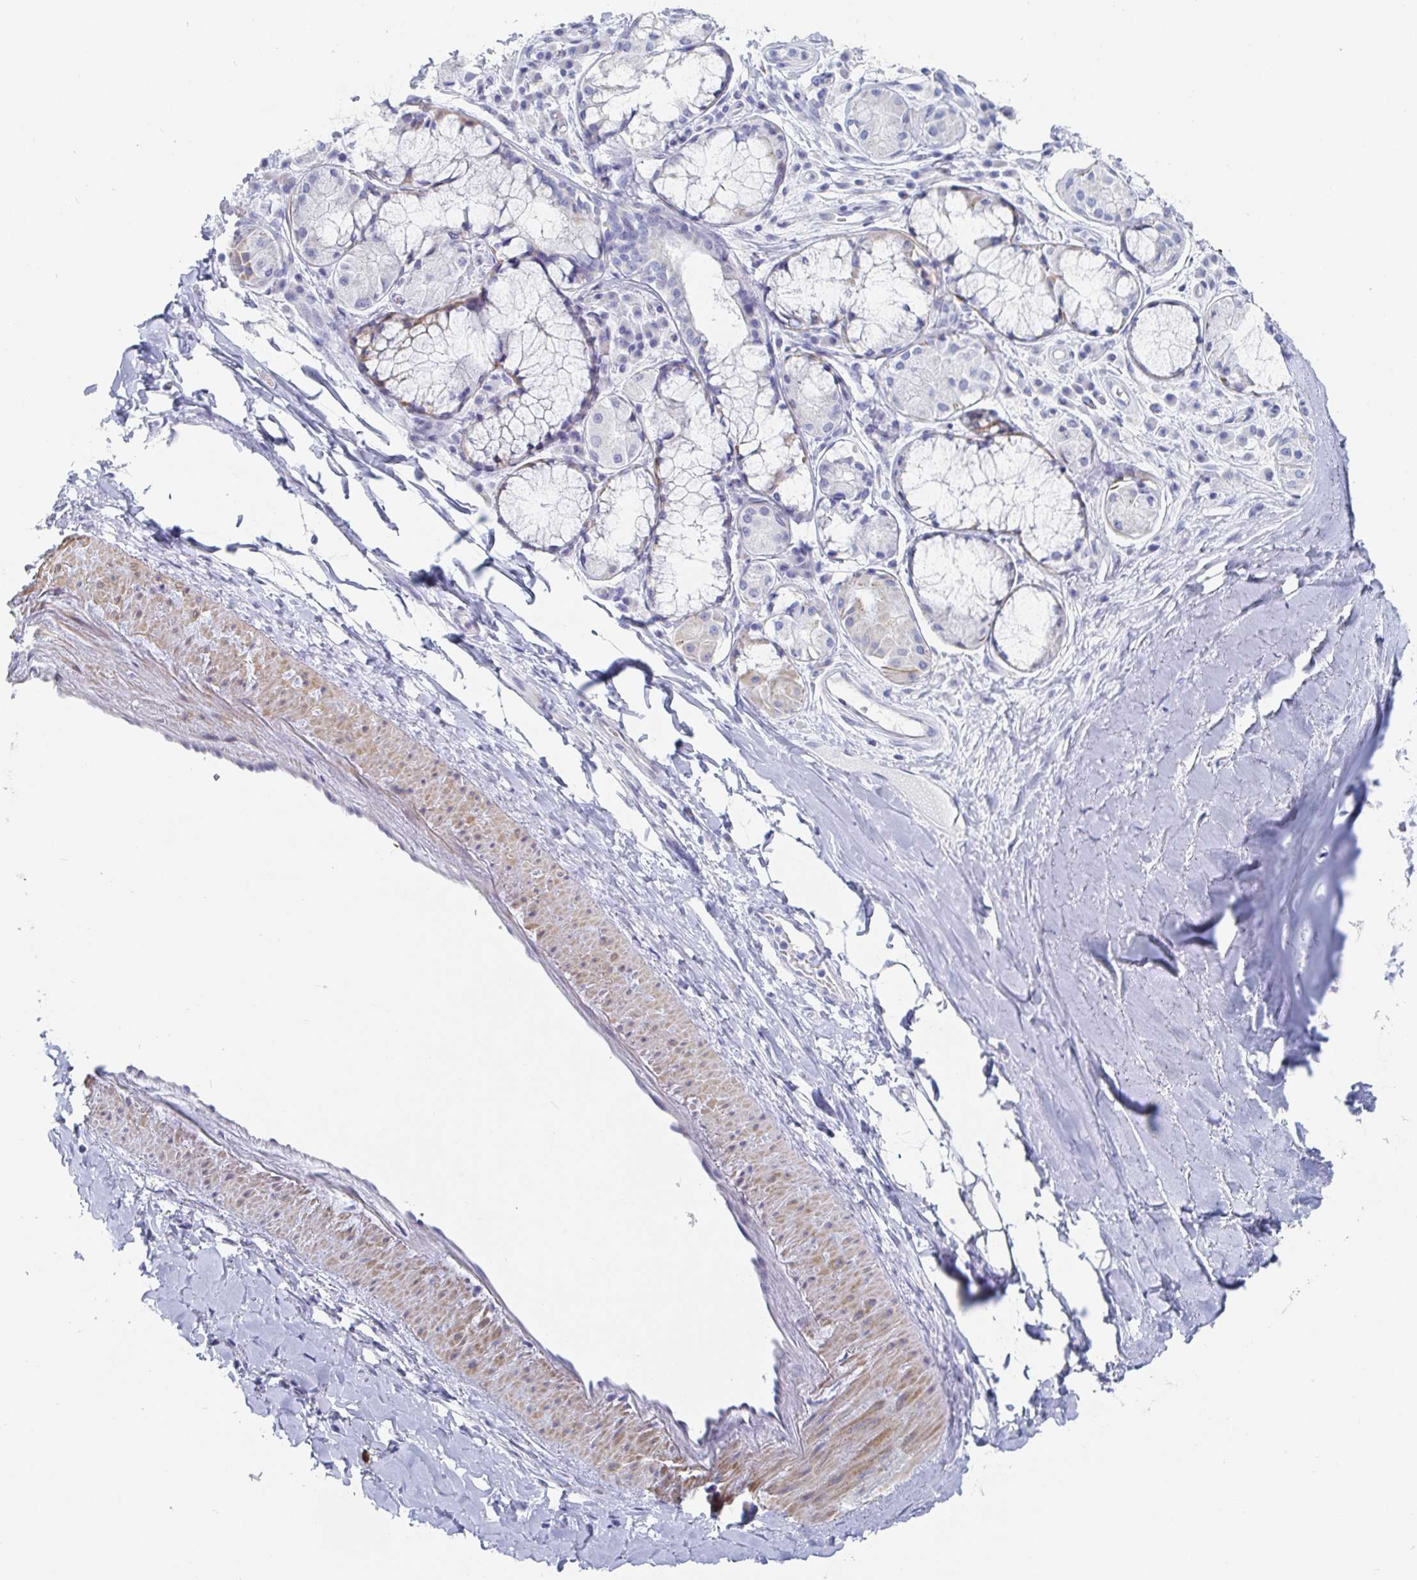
{"staining": {"intensity": "negative", "quantity": "none", "location": "none"}, "tissue": "adipose tissue", "cell_type": "Adipocytes", "image_type": "normal", "snomed": [{"axis": "morphology", "description": "Normal tissue, NOS"}, {"axis": "topography", "description": "Cartilage tissue"}, {"axis": "topography", "description": "Bronchus"}], "caption": "This histopathology image is of unremarkable adipose tissue stained with IHC to label a protein in brown with the nuclei are counter-stained blue. There is no expression in adipocytes.", "gene": "PACSIN1", "patient": {"sex": "male", "age": 64}}